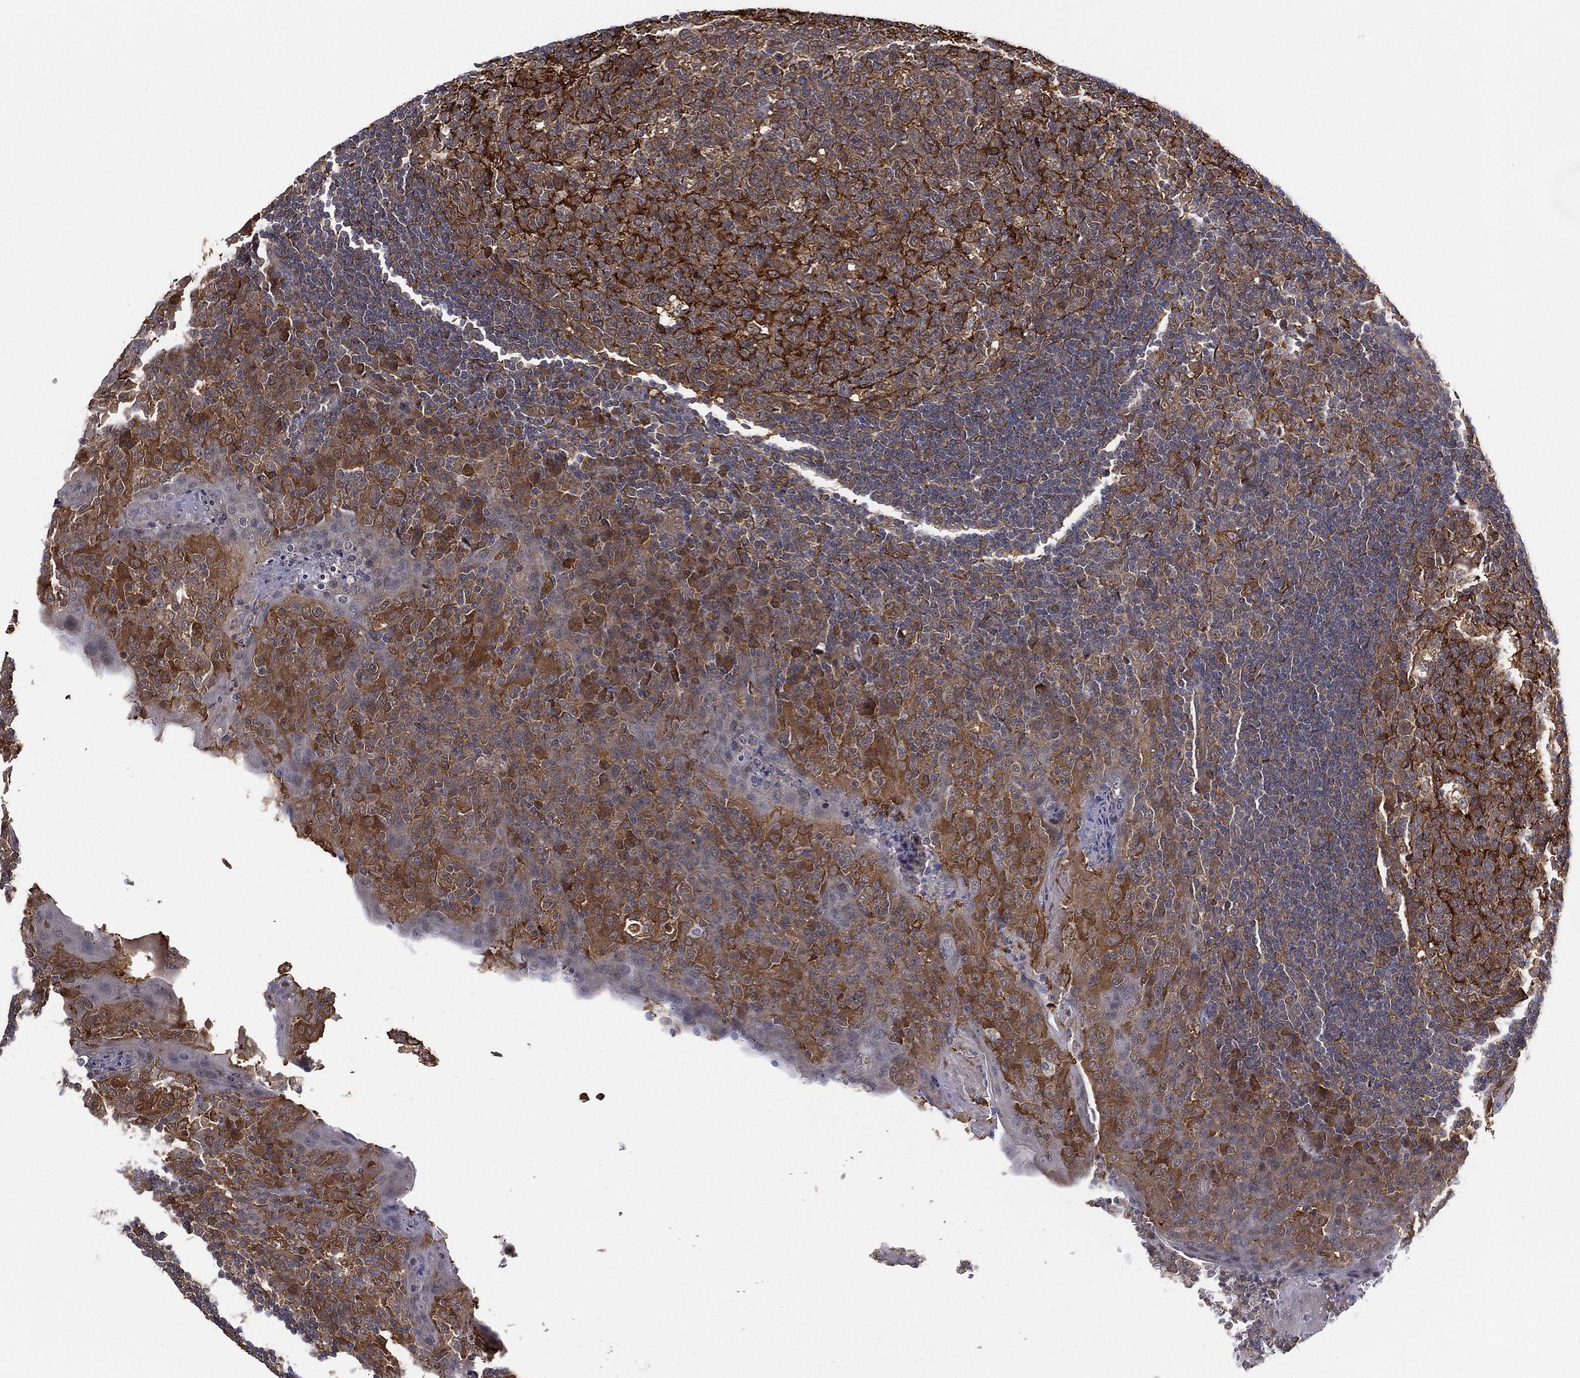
{"staining": {"intensity": "strong", "quantity": "<25%", "location": "cytoplasmic/membranous"}, "tissue": "tonsil", "cell_type": "Germinal center cells", "image_type": "normal", "snomed": [{"axis": "morphology", "description": "Normal tissue, NOS"}, {"axis": "topography", "description": "Tonsil"}], "caption": "Strong cytoplasmic/membranous protein expression is seen in about <25% of germinal center cells in tonsil.", "gene": "PSMG4", "patient": {"sex": "female", "age": 13}}